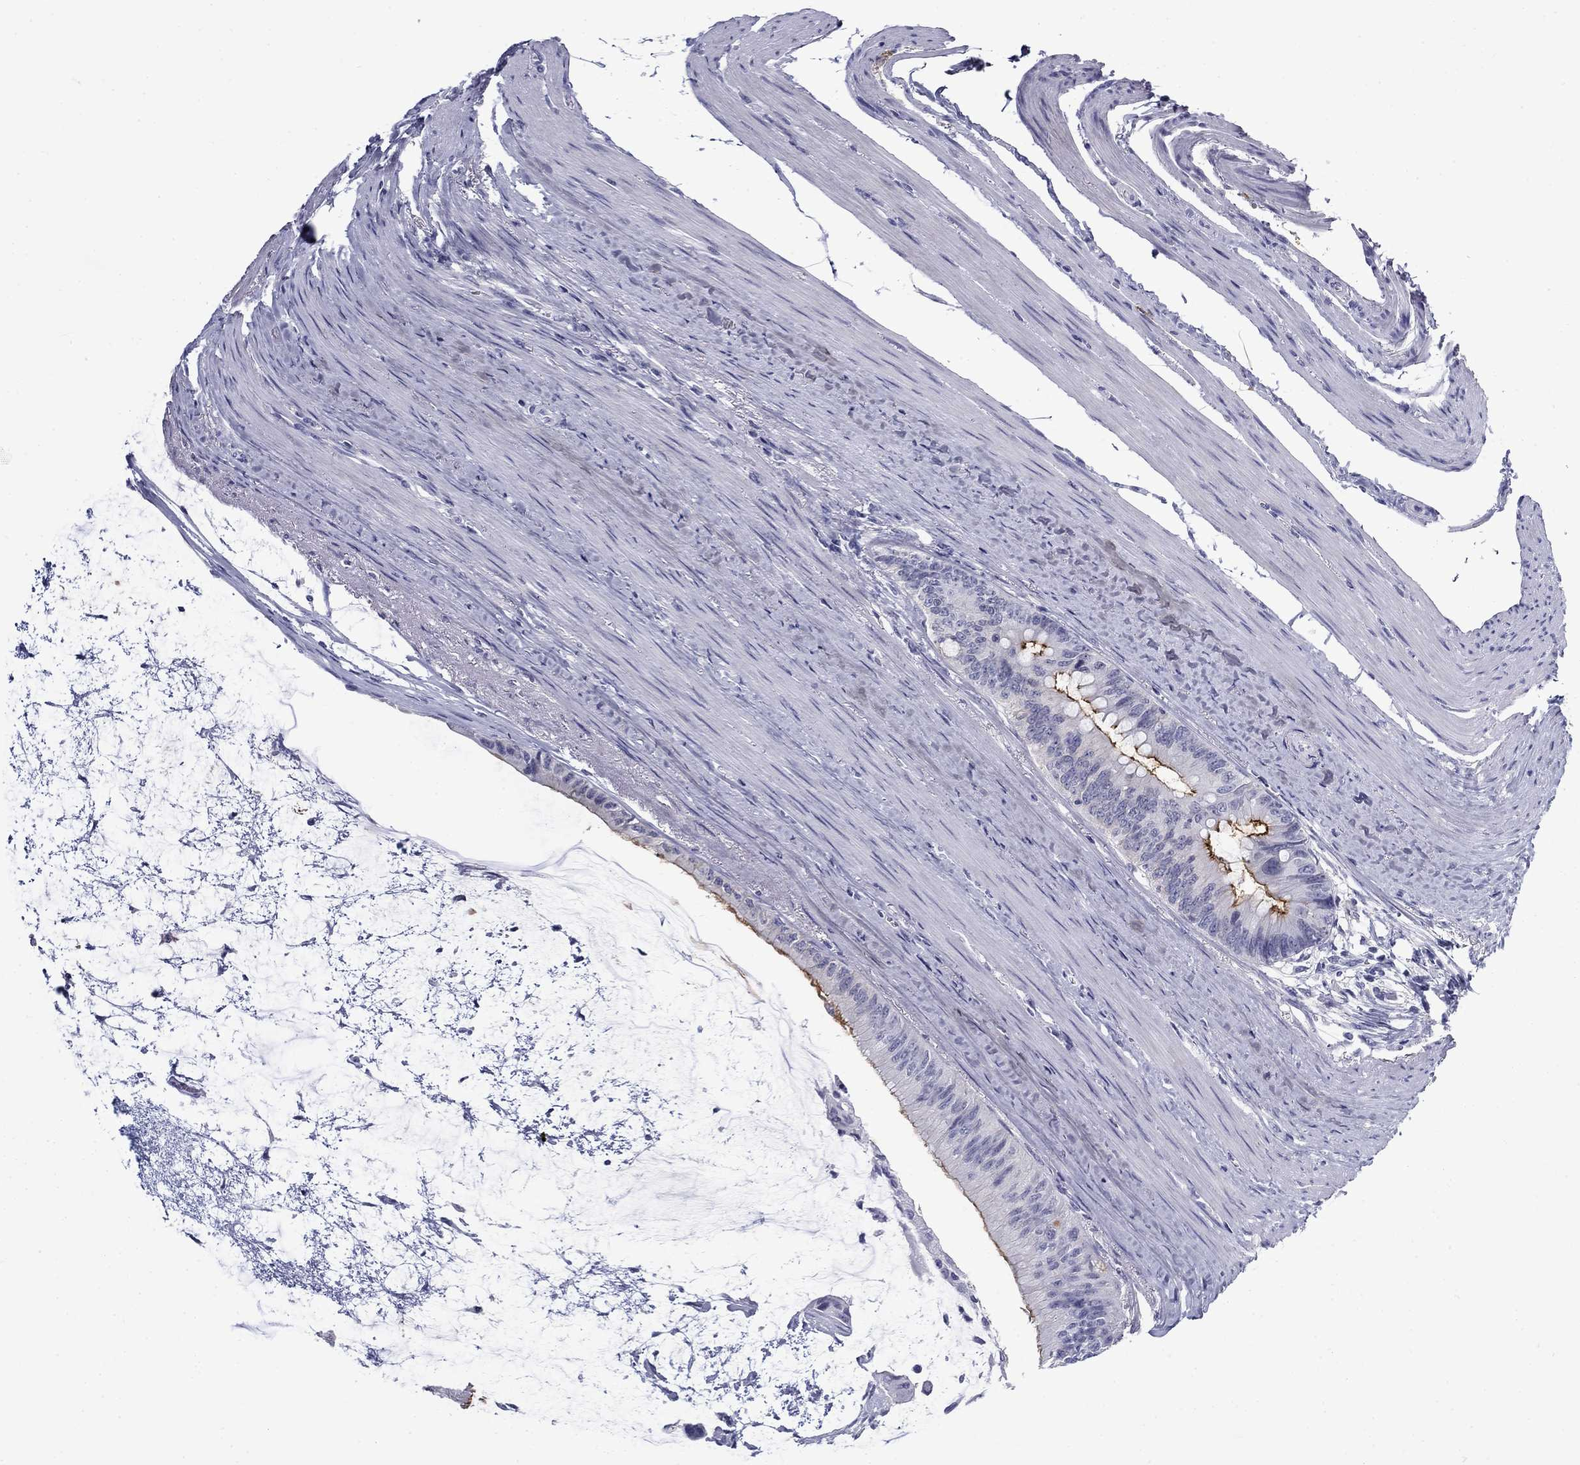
{"staining": {"intensity": "strong", "quantity": "25%-75%", "location": "cytoplasmic/membranous"}, "tissue": "colorectal cancer", "cell_type": "Tumor cells", "image_type": "cancer", "snomed": [{"axis": "morphology", "description": "Normal tissue, NOS"}, {"axis": "morphology", "description": "Adenocarcinoma, NOS"}, {"axis": "topography", "description": "Colon"}], "caption": "The photomicrograph exhibits staining of colorectal adenocarcinoma, revealing strong cytoplasmic/membranous protein expression (brown color) within tumor cells. (DAB (3,3'-diaminobenzidine) IHC with brightfield microscopy, high magnification).", "gene": "C4orf19", "patient": {"sex": "male", "age": 65}}